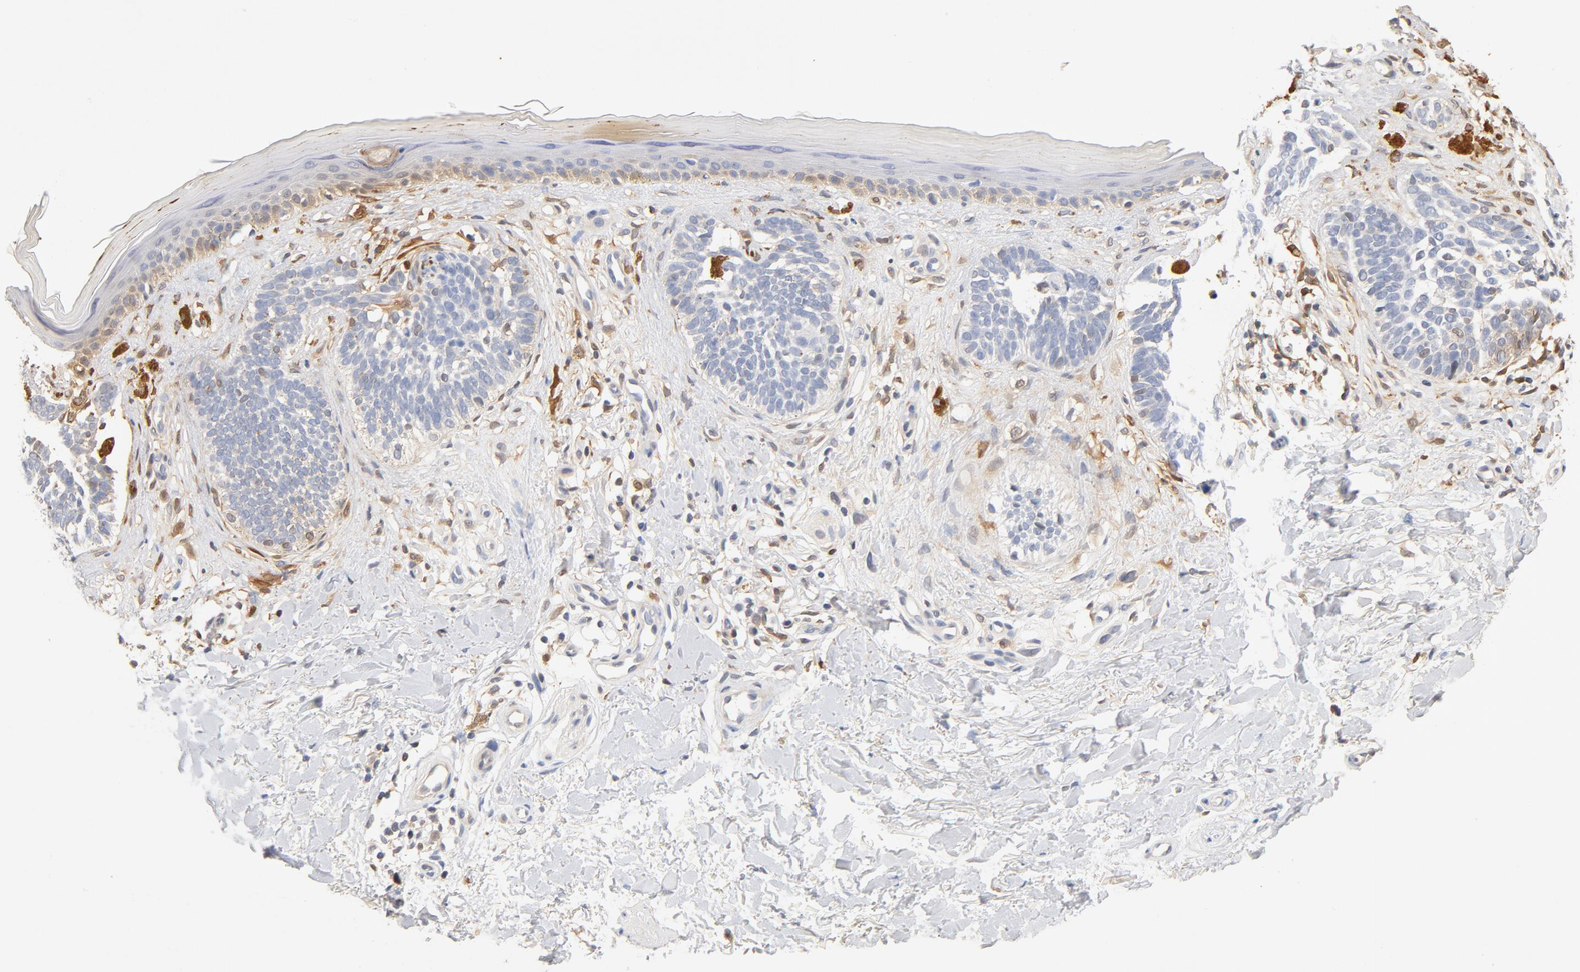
{"staining": {"intensity": "negative", "quantity": "none", "location": "none"}, "tissue": "skin cancer", "cell_type": "Tumor cells", "image_type": "cancer", "snomed": [{"axis": "morphology", "description": "Normal tissue, NOS"}, {"axis": "morphology", "description": "Basal cell carcinoma"}, {"axis": "topography", "description": "Skin"}], "caption": "This is an immunohistochemistry micrograph of human skin cancer. There is no positivity in tumor cells.", "gene": "STAT1", "patient": {"sex": "female", "age": 58}}